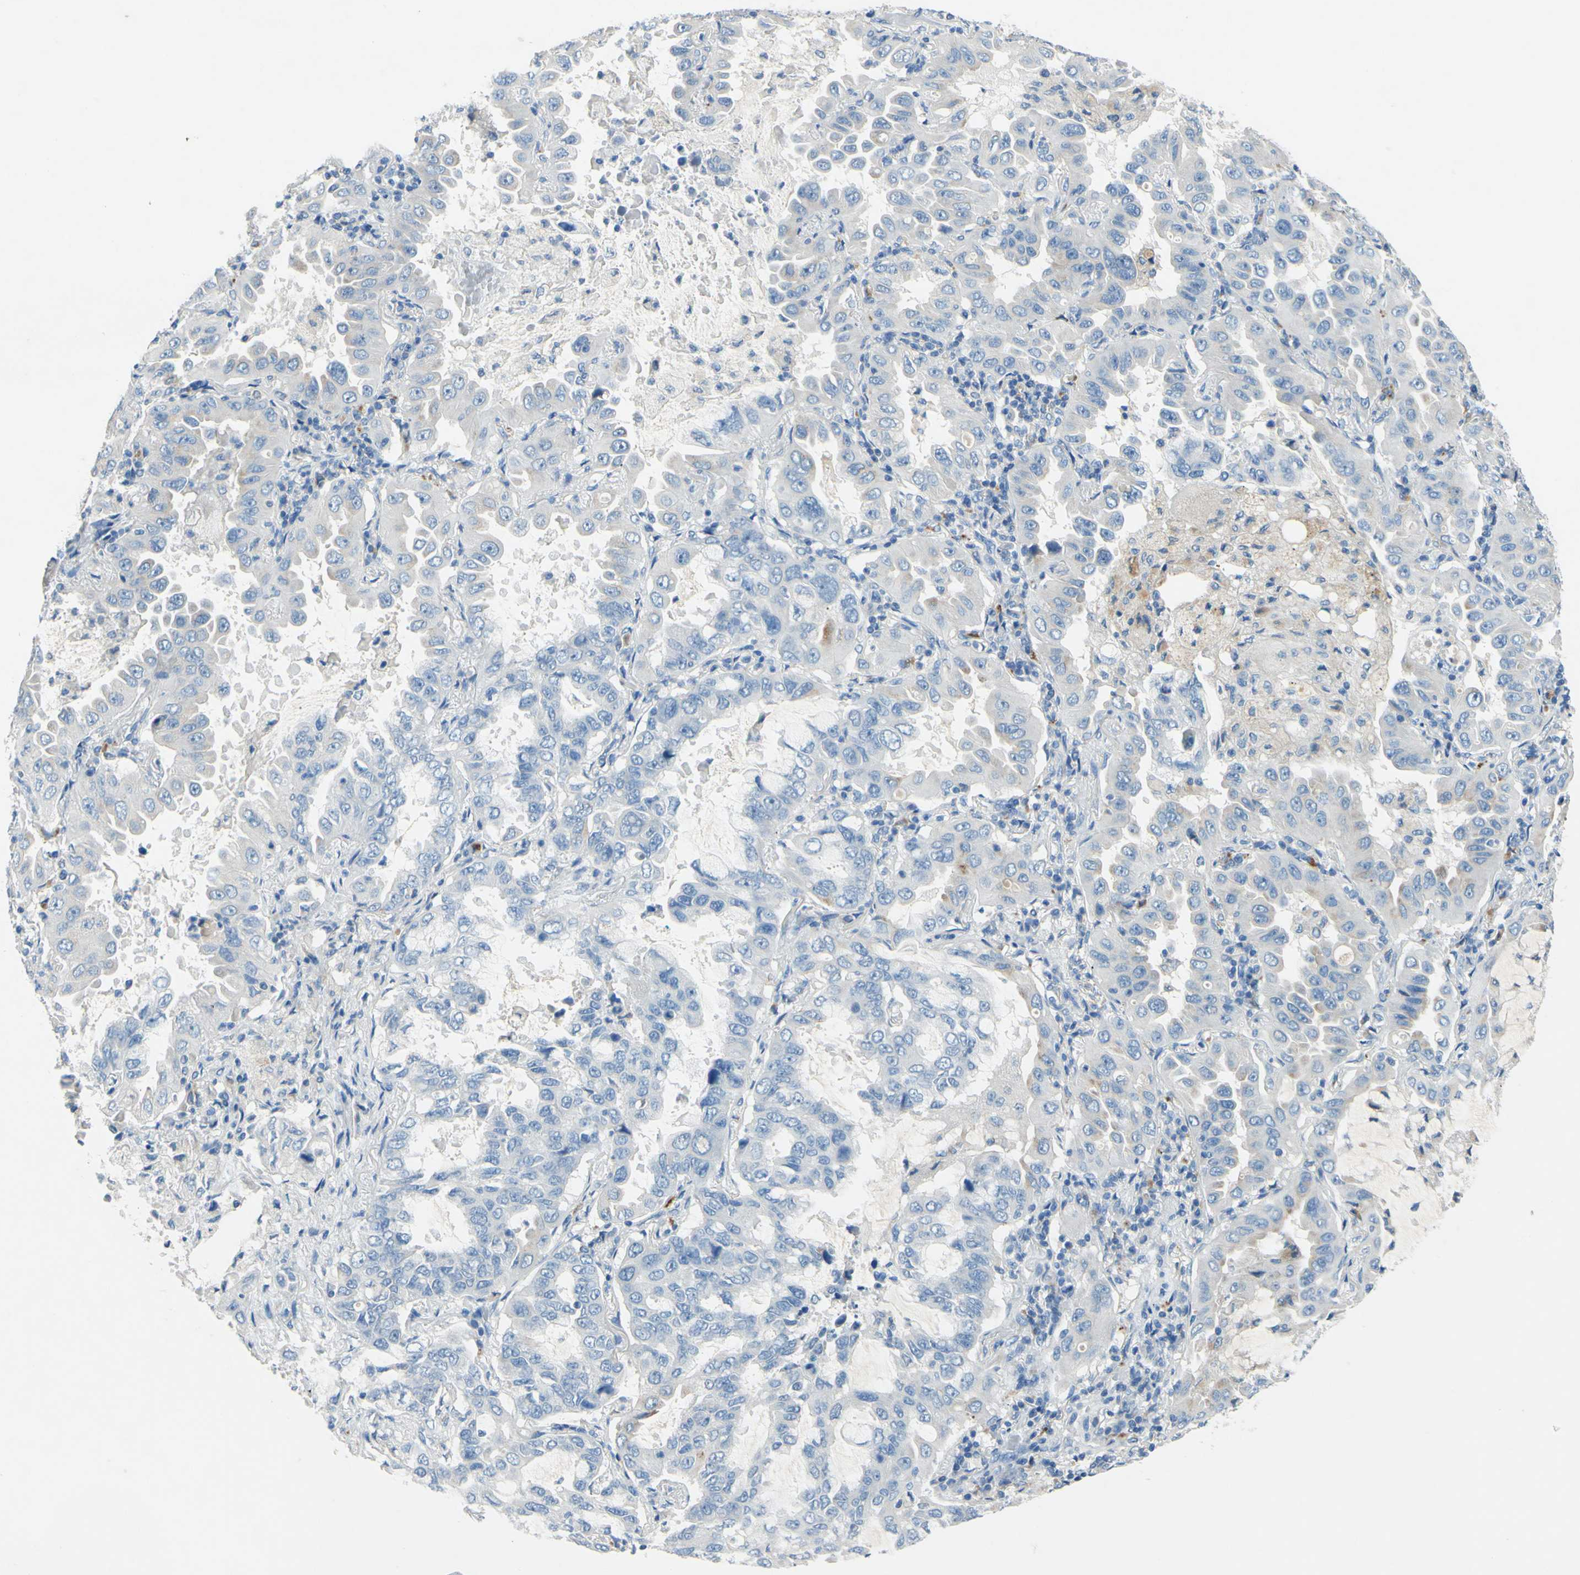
{"staining": {"intensity": "negative", "quantity": "none", "location": "none"}, "tissue": "lung cancer", "cell_type": "Tumor cells", "image_type": "cancer", "snomed": [{"axis": "morphology", "description": "Adenocarcinoma, NOS"}, {"axis": "topography", "description": "Lung"}], "caption": "High power microscopy histopathology image of an IHC histopathology image of lung adenocarcinoma, revealing no significant staining in tumor cells.", "gene": "CDH10", "patient": {"sex": "male", "age": 64}}